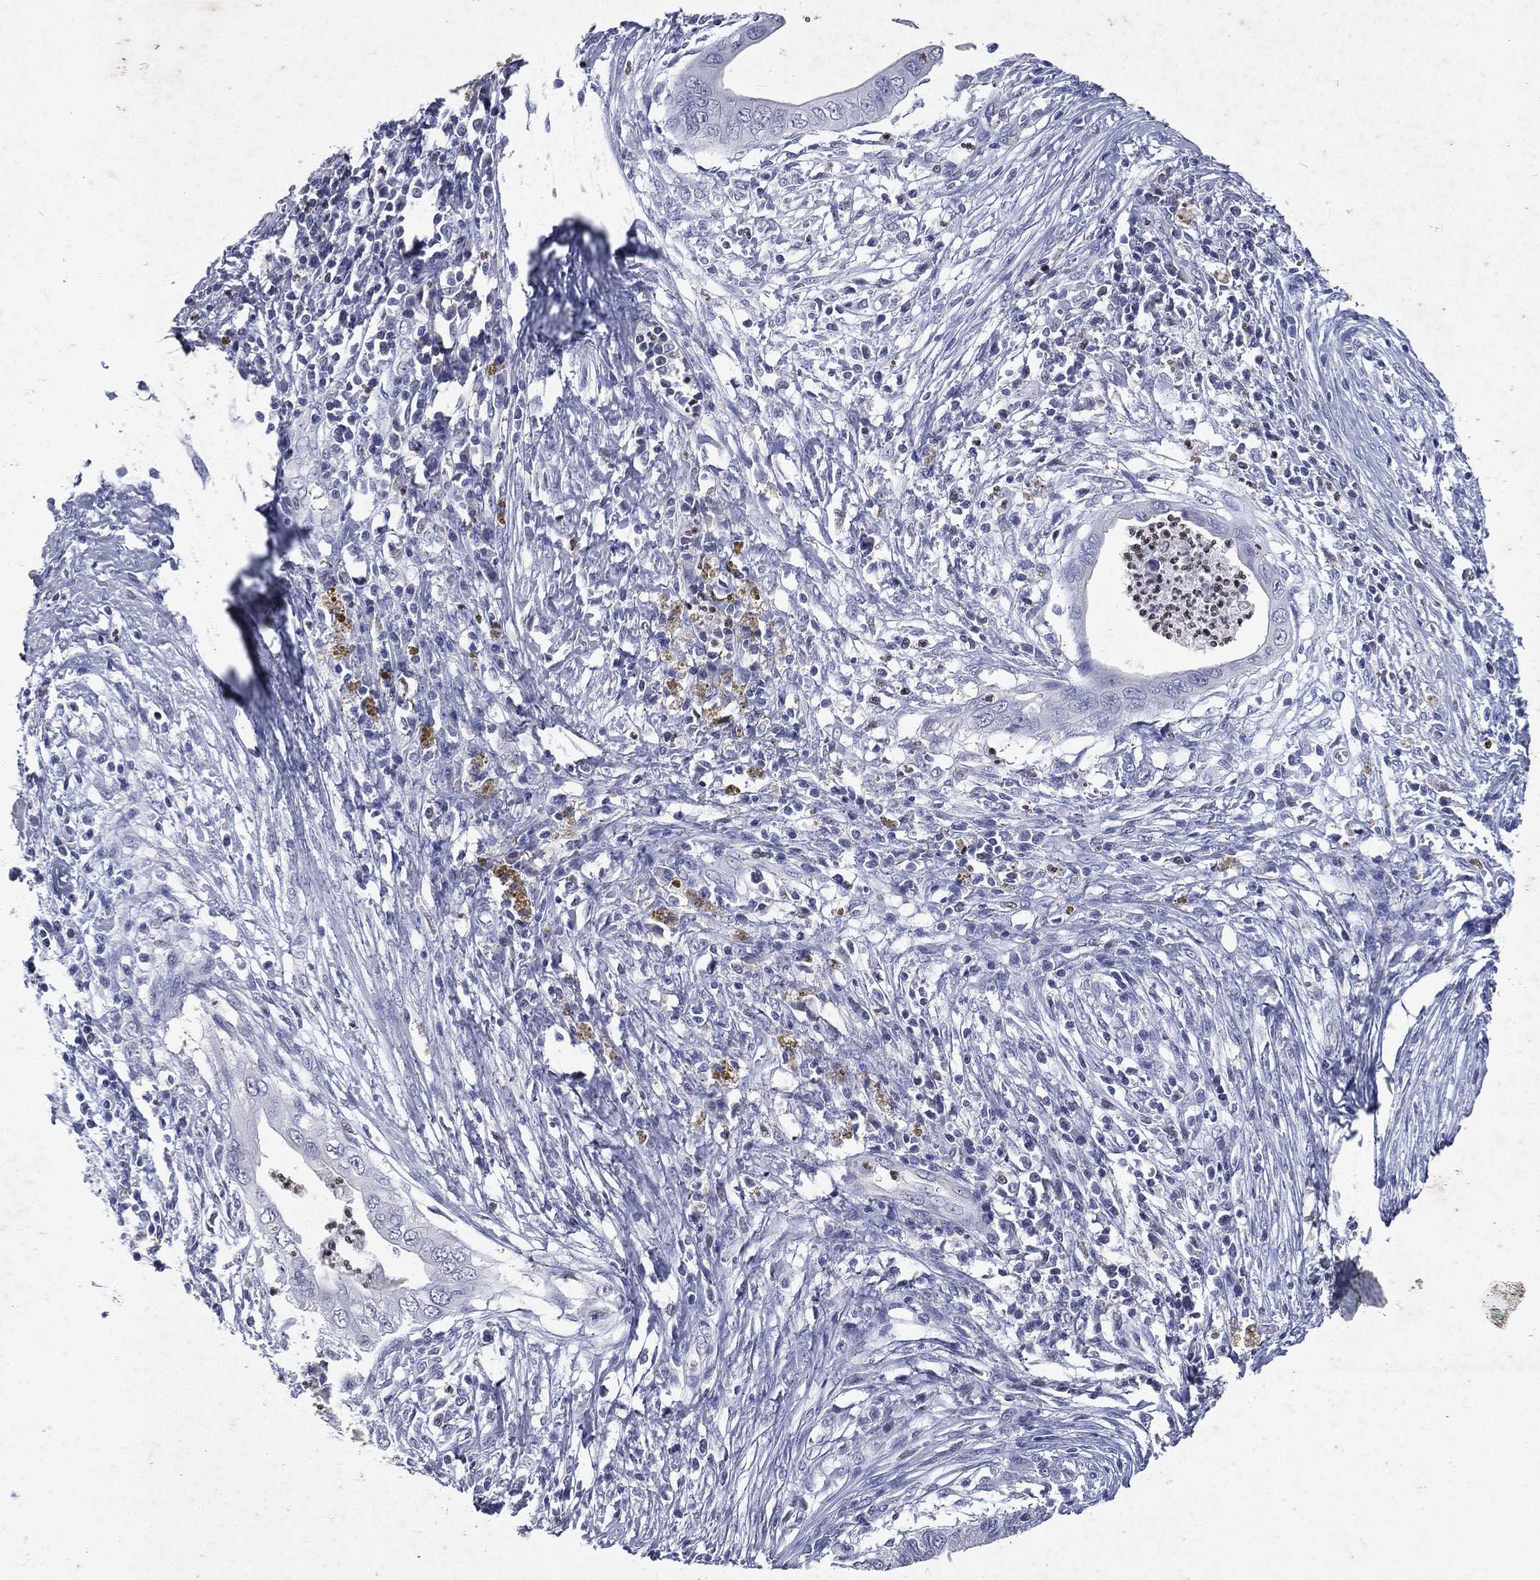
{"staining": {"intensity": "negative", "quantity": "none", "location": "none"}, "tissue": "cervical cancer", "cell_type": "Tumor cells", "image_type": "cancer", "snomed": [{"axis": "morphology", "description": "Adenocarcinoma, NOS"}, {"axis": "topography", "description": "Cervix"}], "caption": "Histopathology image shows no significant protein positivity in tumor cells of cervical adenocarcinoma.", "gene": "SLC34A2", "patient": {"sex": "female", "age": 42}}